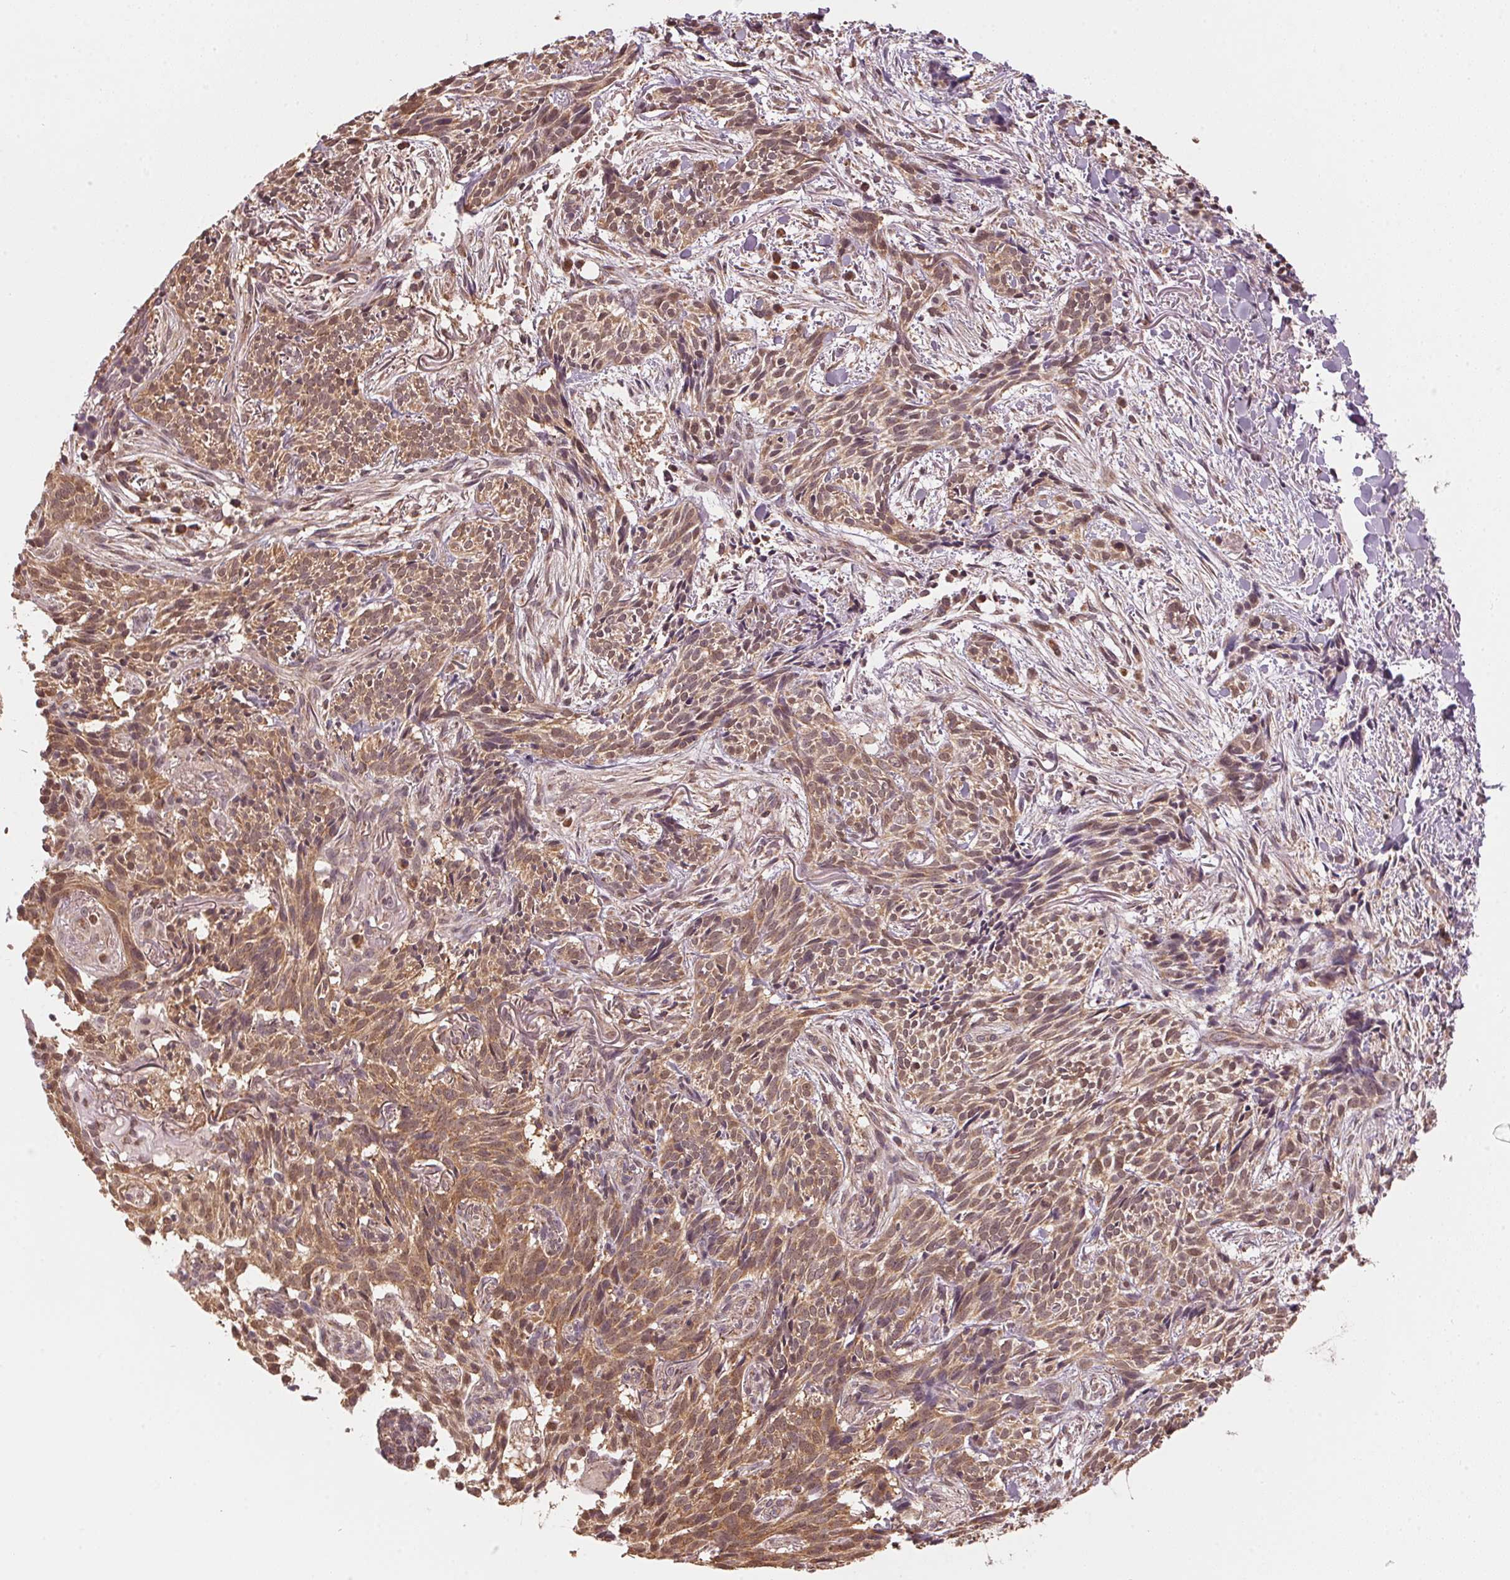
{"staining": {"intensity": "moderate", "quantity": ">75%", "location": "cytoplasmic/membranous"}, "tissue": "skin cancer", "cell_type": "Tumor cells", "image_type": "cancer", "snomed": [{"axis": "morphology", "description": "Basal cell carcinoma"}, {"axis": "topography", "description": "Skin"}], "caption": "Immunohistochemical staining of skin cancer exhibits moderate cytoplasmic/membranous protein positivity in about >75% of tumor cells.", "gene": "ARHGAP6", "patient": {"sex": "male", "age": 71}}